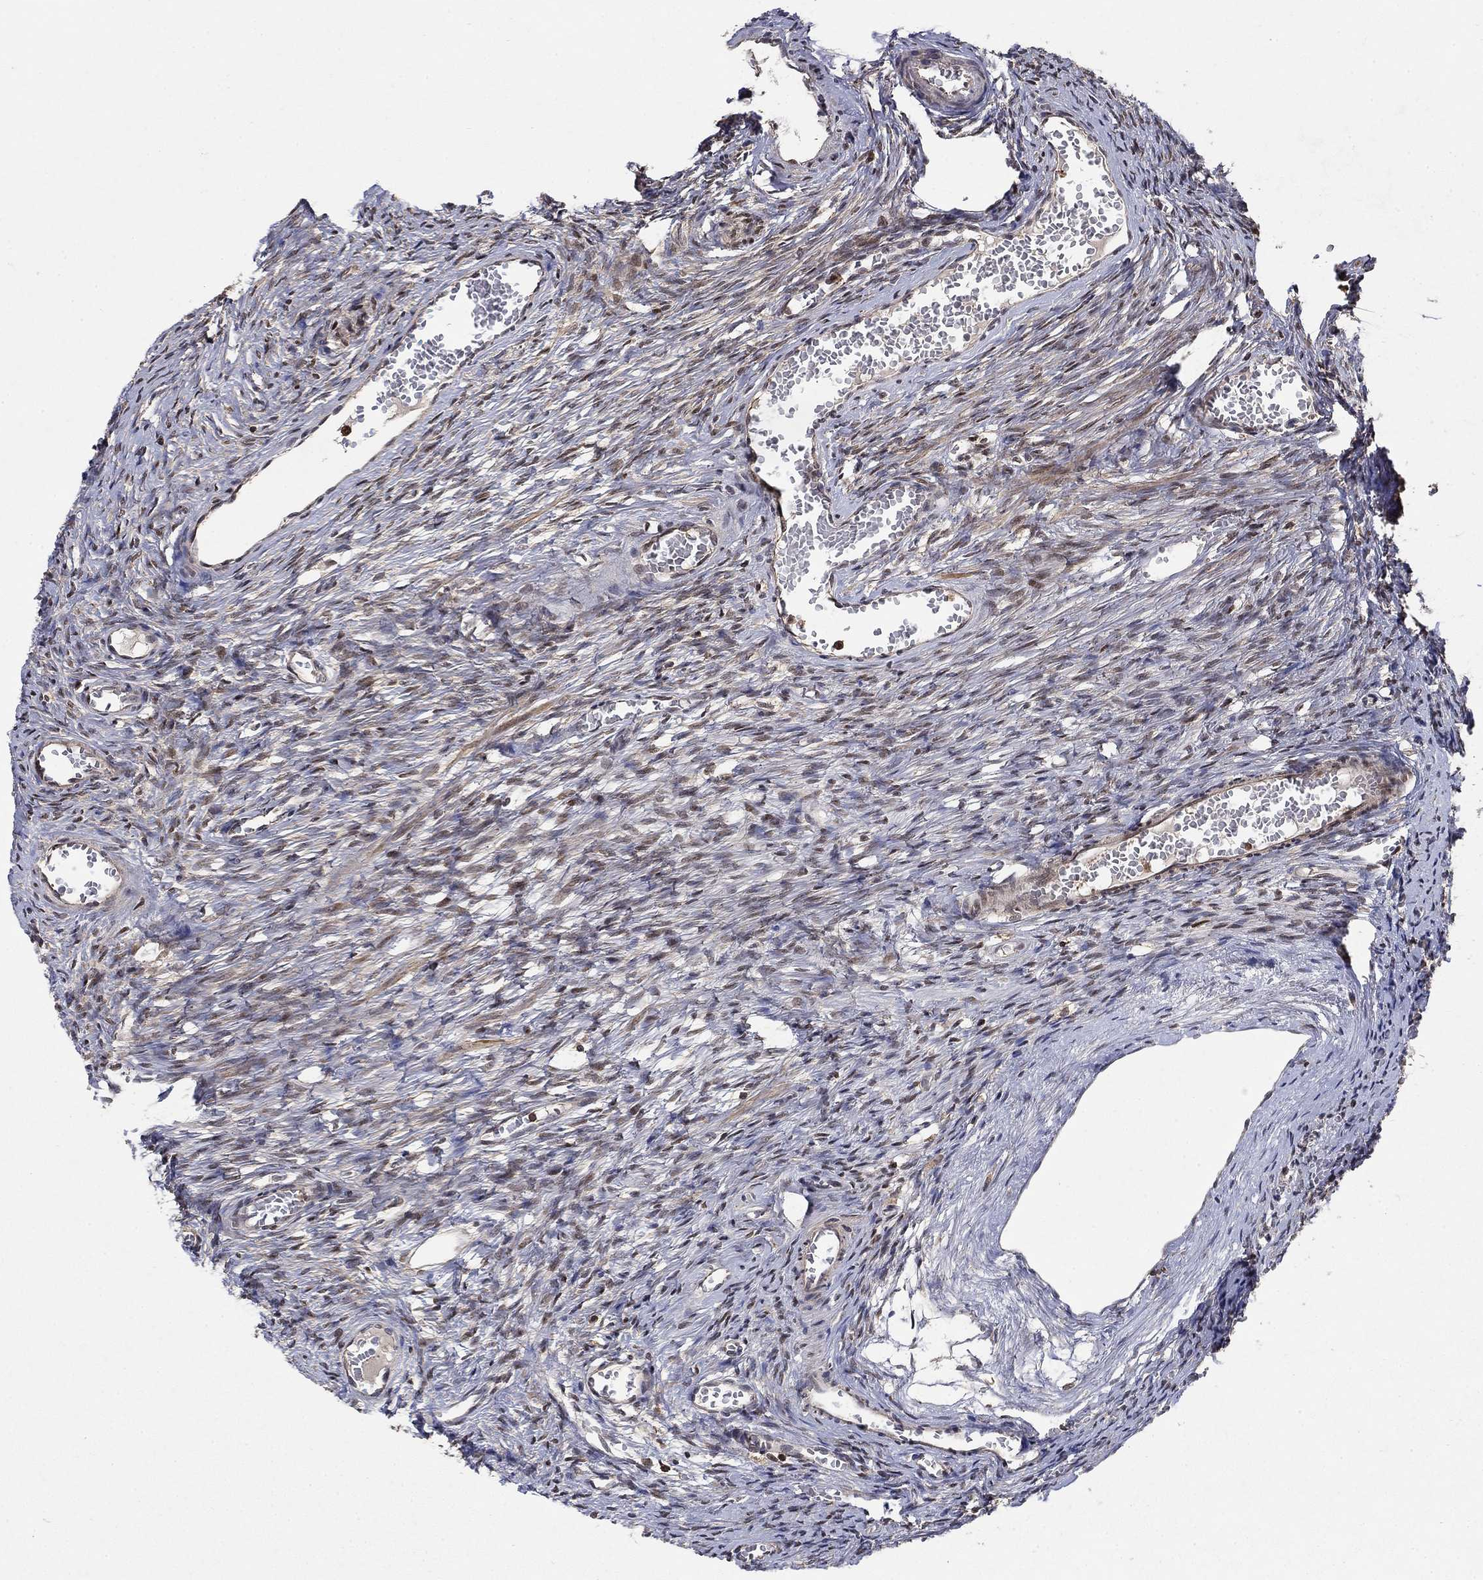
{"staining": {"intensity": "moderate", "quantity": ">75%", "location": "cytoplasmic/membranous,nuclear"}, "tissue": "ovary", "cell_type": "Follicle cells", "image_type": "normal", "snomed": [{"axis": "morphology", "description": "Normal tissue, NOS"}, {"axis": "topography", "description": "Ovary"}], "caption": "Immunohistochemistry histopathology image of unremarkable ovary: ovary stained using immunohistochemistry (IHC) demonstrates medium levels of moderate protein expression localized specifically in the cytoplasmic/membranous,nuclear of follicle cells, appearing as a cytoplasmic/membranous,nuclear brown color.", "gene": "CCDC66", "patient": {"sex": "female", "age": 39}}